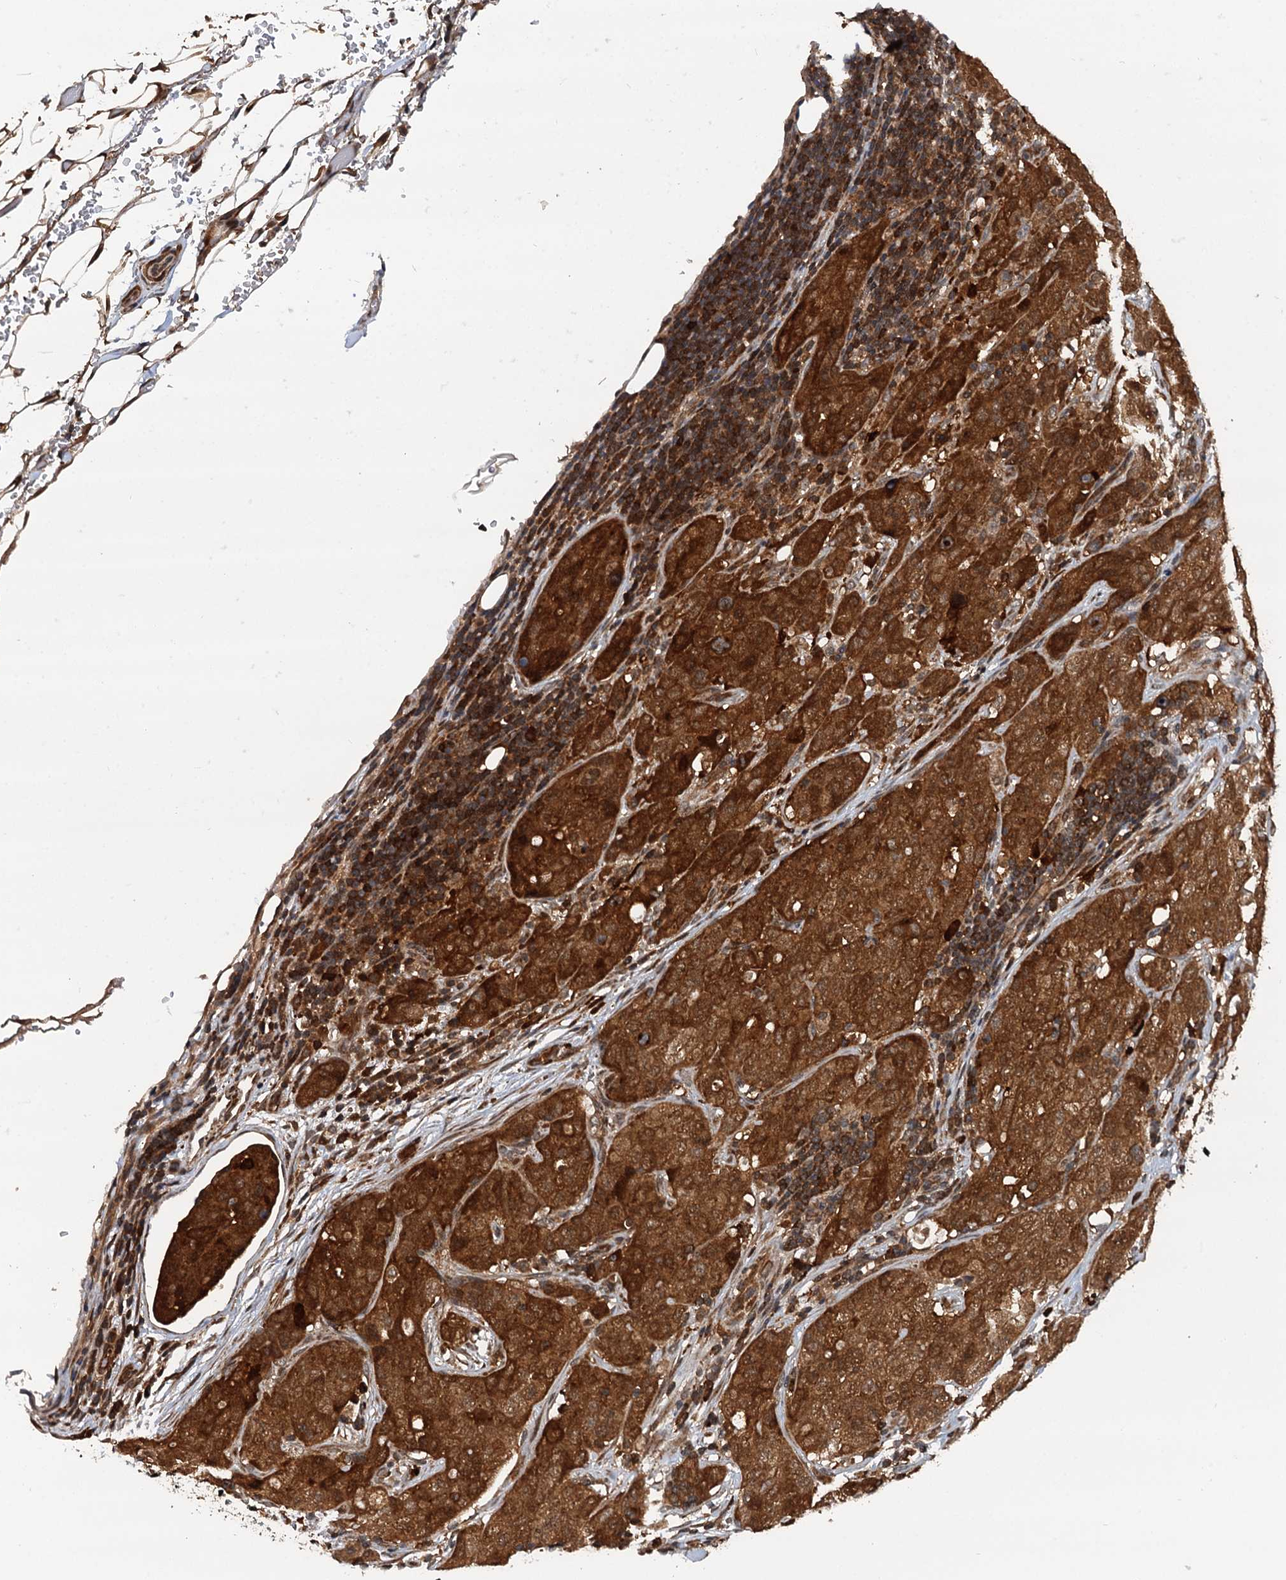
{"staining": {"intensity": "strong", "quantity": ">75%", "location": "cytoplasmic/membranous,nuclear"}, "tissue": "stomach cancer", "cell_type": "Tumor cells", "image_type": "cancer", "snomed": [{"axis": "morphology", "description": "Normal tissue, NOS"}, {"axis": "morphology", "description": "Adenocarcinoma, NOS"}, {"axis": "topography", "description": "Lymph node"}, {"axis": "topography", "description": "Stomach"}], "caption": "Immunohistochemistry histopathology image of stomach cancer stained for a protein (brown), which exhibits high levels of strong cytoplasmic/membranous and nuclear positivity in approximately >75% of tumor cells.", "gene": "STUB1", "patient": {"sex": "male", "age": 48}}